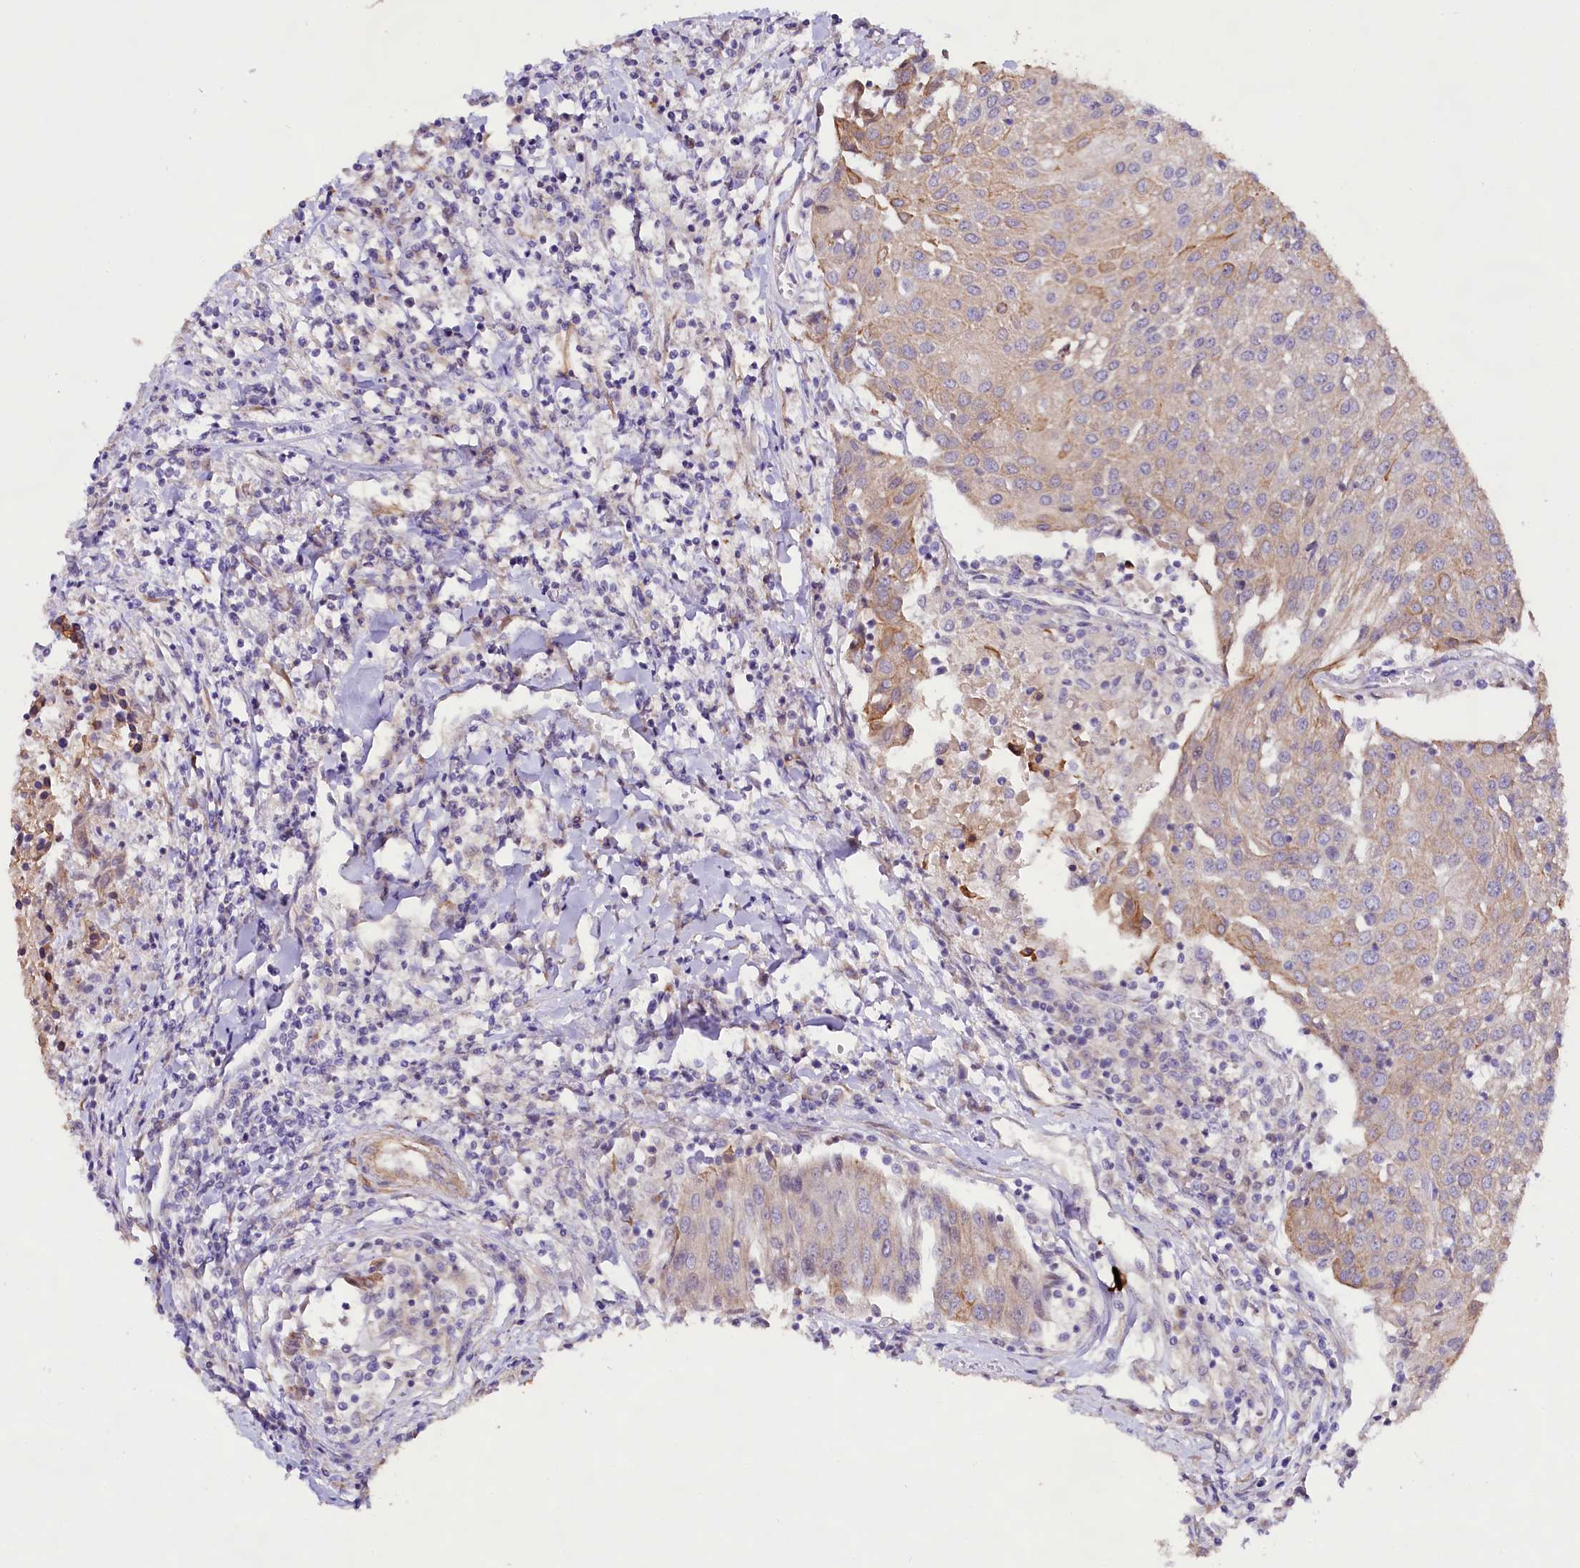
{"staining": {"intensity": "moderate", "quantity": "<25%", "location": "cytoplasmic/membranous"}, "tissue": "urothelial cancer", "cell_type": "Tumor cells", "image_type": "cancer", "snomed": [{"axis": "morphology", "description": "Urothelial carcinoma, High grade"}, {"axis": "topography", "description": "Urinary bladder"}], "caption": "Immunohistochemical staining of human urothelial cancer exhibits moderate cytoplasmic/membranous protein staining in about <25% of tumor cells.", "gene": "VPS11", "patient": {"sex": "female", "age": 85}}